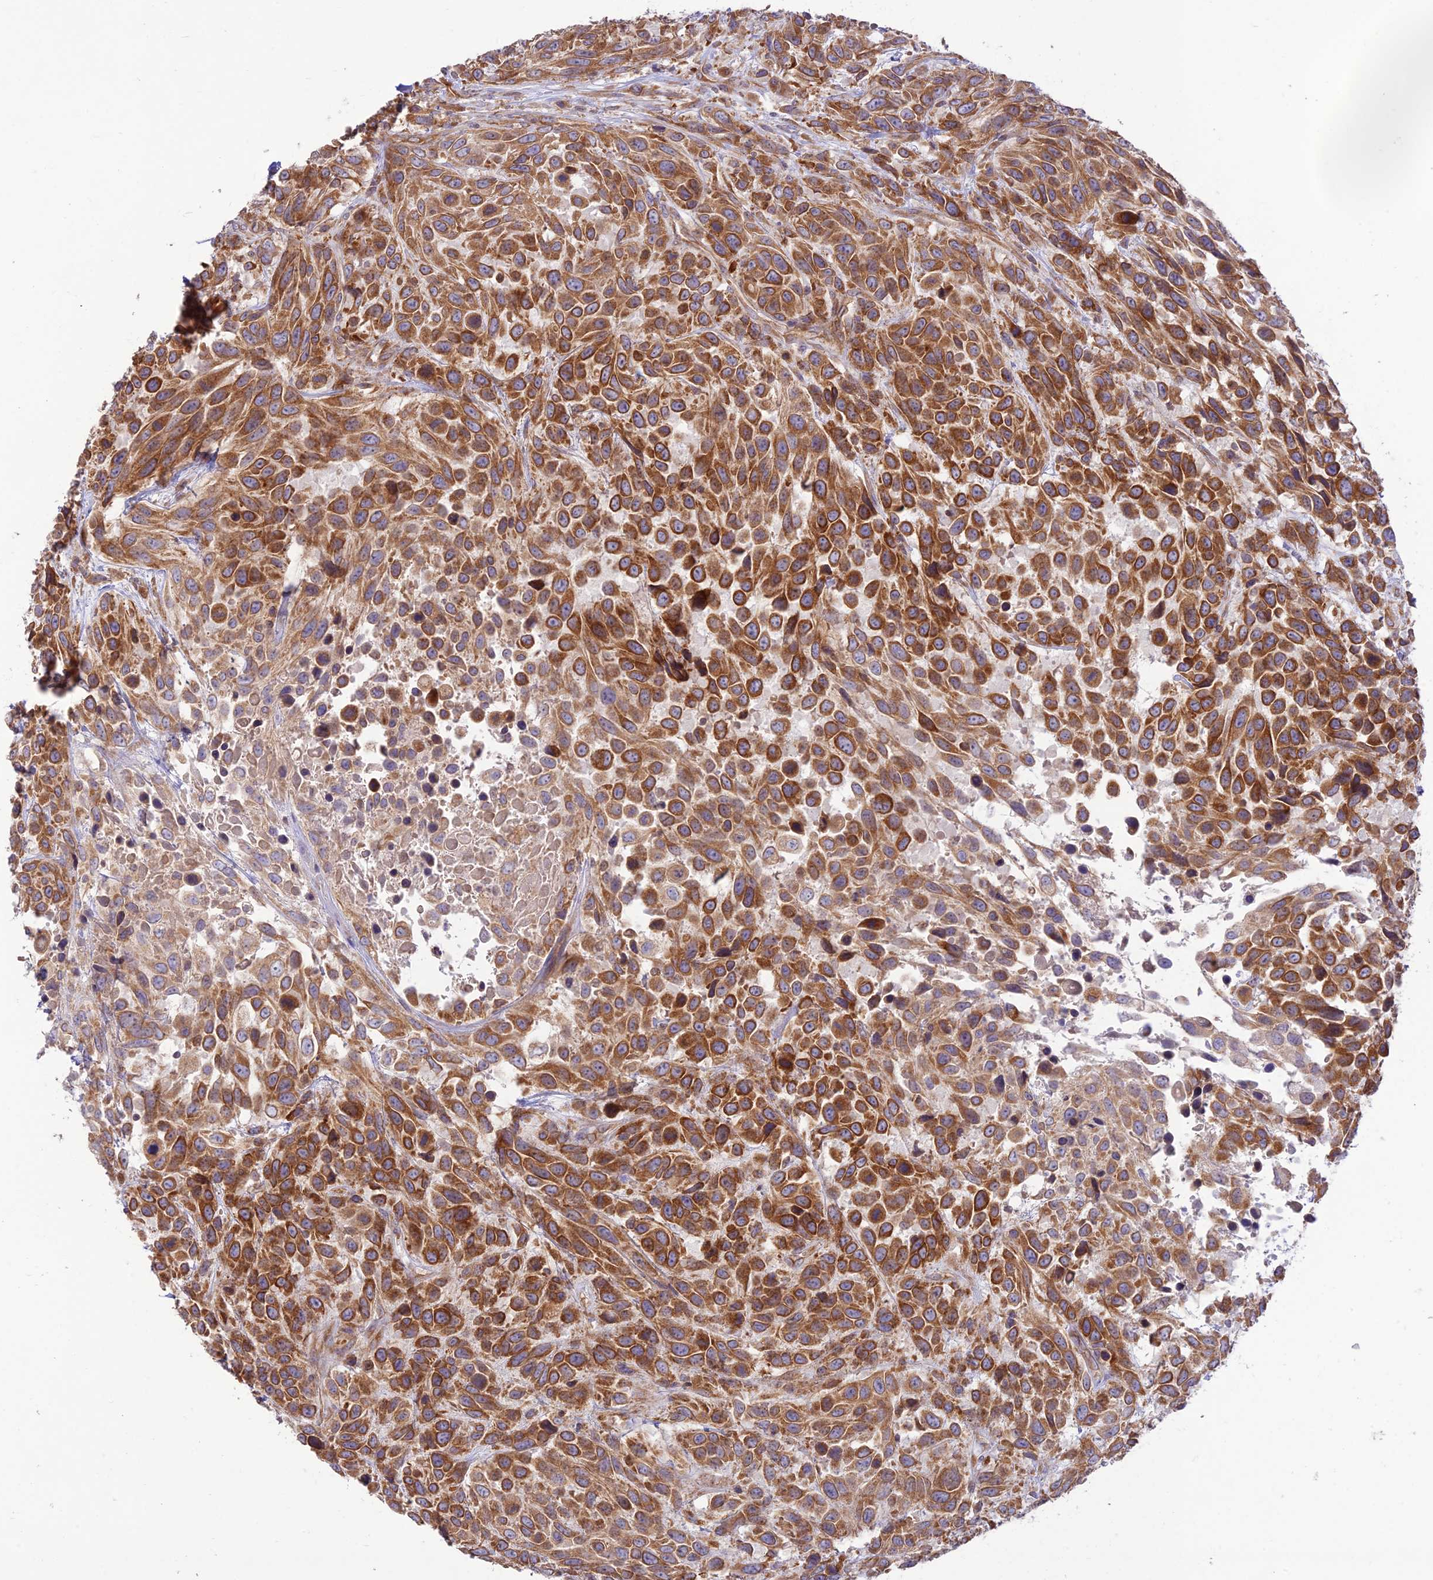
{"staining": {"intensity": "strong", "quantity": ">75%", "location": "cytoplasmic/membranous"}, "tissue": "urothelial cancer", "cell_type": "Tumor cells", "image_type": "cancer", "snomed": [{"axis": "morphology", "description": "Urothelial carcinoma, High grade"}, {"axis": "topography", "description": "Urinary bladder"}], "caption": "Human urothelial cancer stained with a brown dye demonstrates strong cytoplasmic/membranous positive positivity in approximately >75% of tumor cells.", "gene": "TMEM259", "patient": {"sex": "female", "age": 70}}